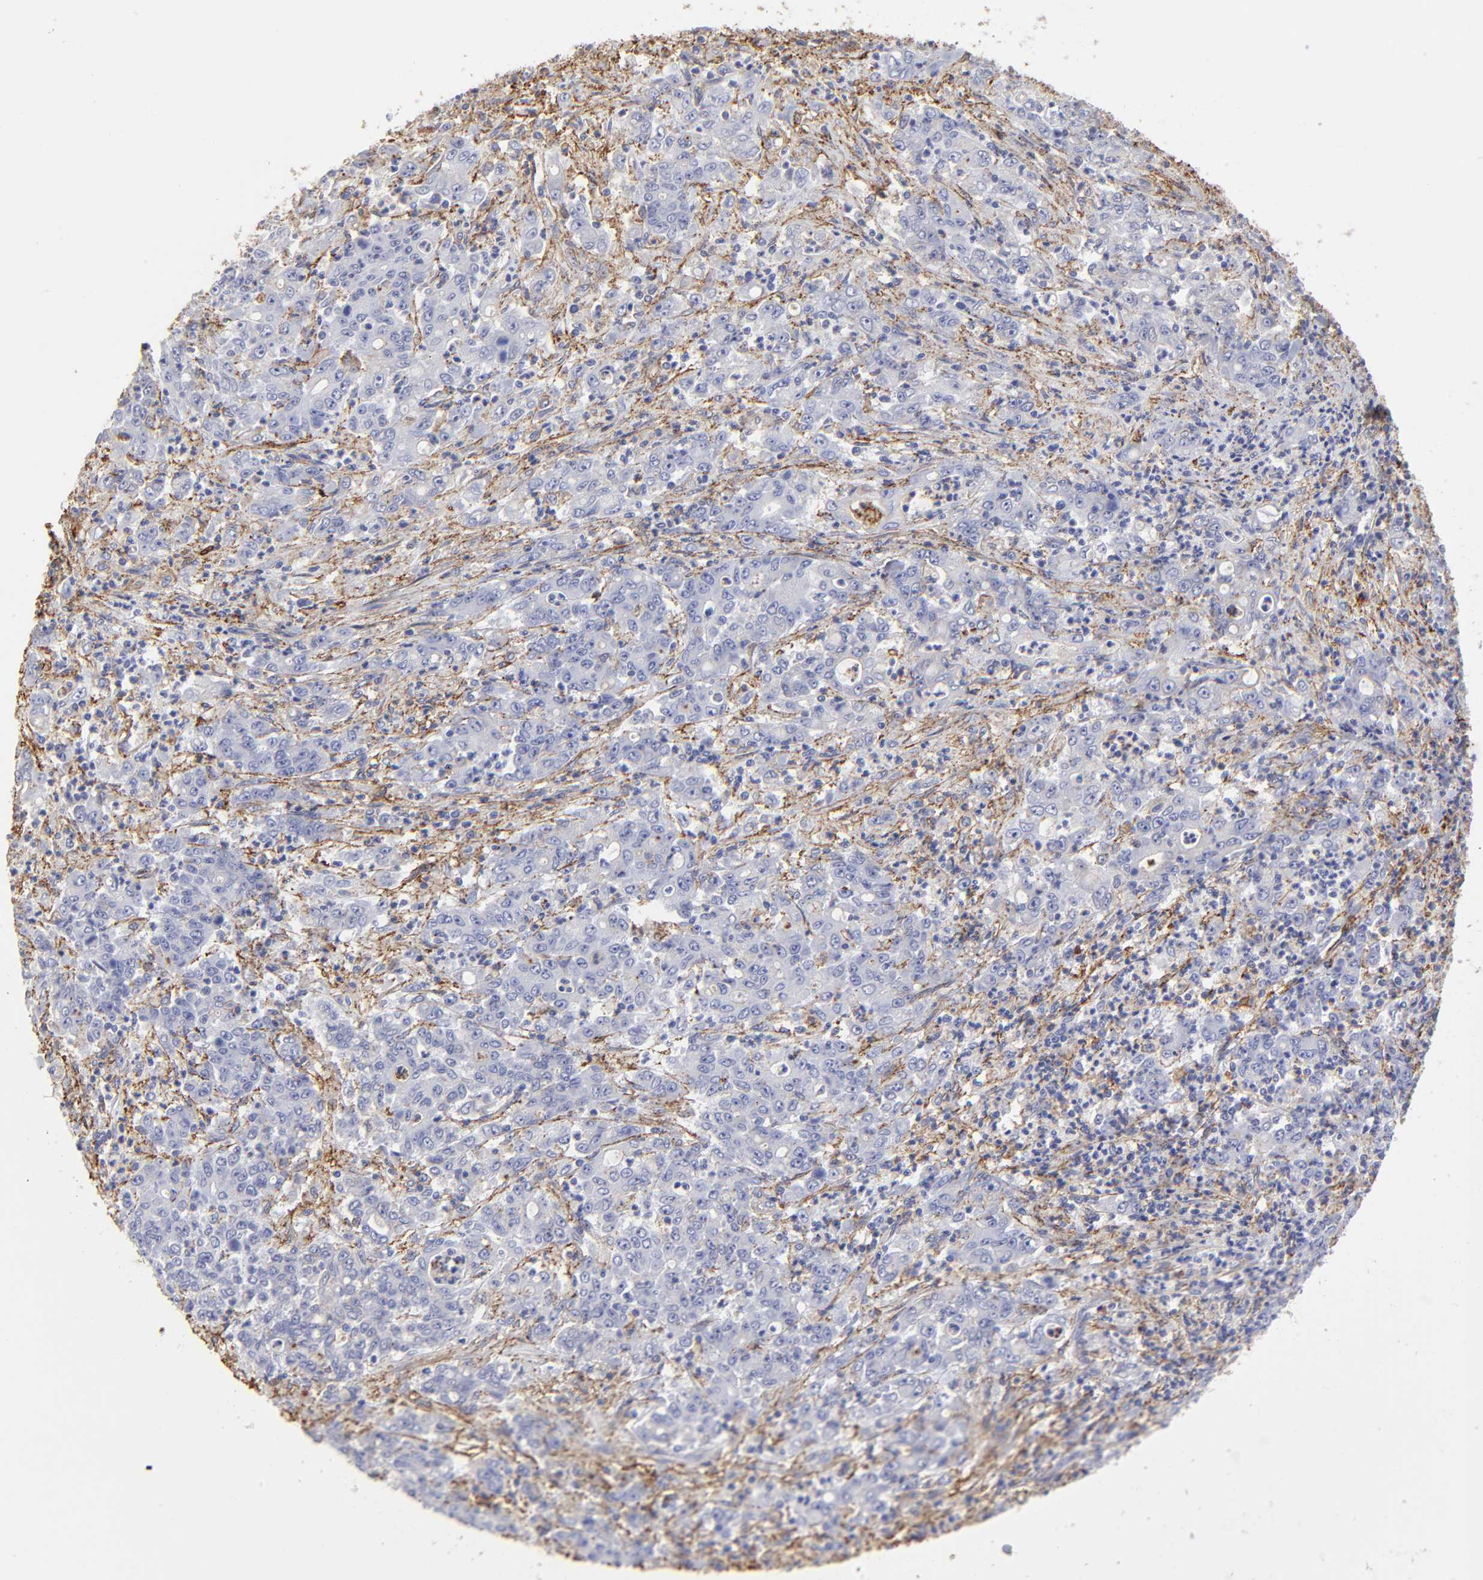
{"staining": {"intensity": "negative", "quantity": "none", "location": "none"}, "tissue": "stomach cancer", "cell_type": "Tumor cells", "image_type": "cancer", "snomed": [{"axis": "morphology", "description": "Adenocarcinoma, NOS"}, {"axis": "topography", "description": "Stomach, lower"}], "caption": "Immunohistochemistry image of adenocarcinoma (stomach) stained for a protein (brown), which displays no expression in tumor cells.", "gene": "ANXA6", "patient": {"sex": "female", "age": 71}}